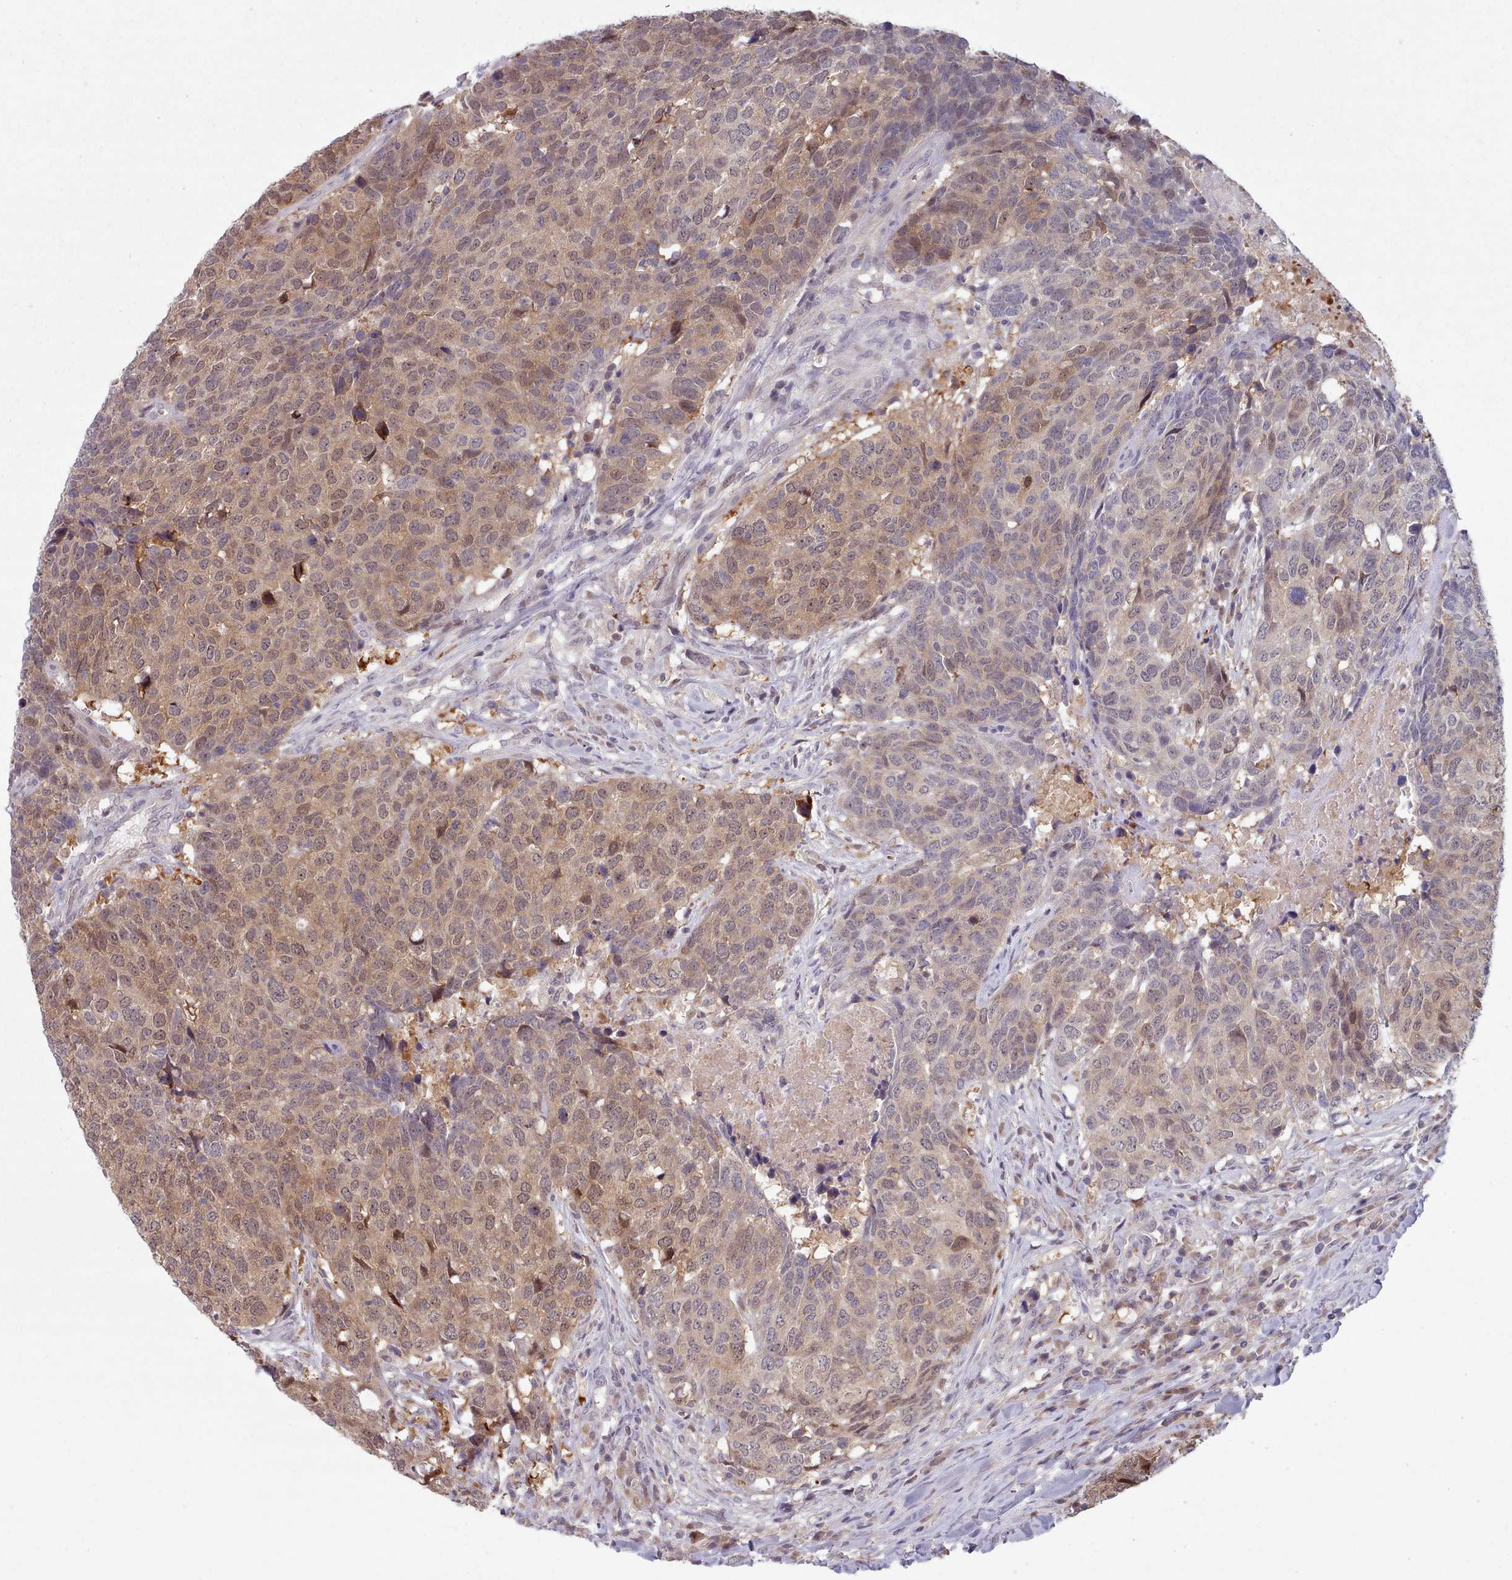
{"staining": {"intensity": "weak", "quantity": ">75%", "location": "cytoplasmic/membranous"}, "tissue": "head and neck cancer", "cell_type": "Tumor cells", "image_type": "cancer", "snomed": [{"axis": "morphology", "description": "Normal tissue, NOS"}, {"axis": "morphology", "description": "Squamous cell carcinoma, NOS"}, {"axis": "topography", "description": "Skeletal muscle"}, {"axis": "topography", "description": "Vascular tissue"}, {"axis": "topography", "description": "Peripheral nerve tissue"}, {"axis": "topography", "description": "Head-Neck"}], "caption": "Protein analysis of head and neck cancer (squamous cell carcinoma) tissue reveals weak cytoplasmic/membranous staining in about >75% of tumor cells.", "gene": "CLNS1A", "patient": {"sex": "male", "age": 66}}